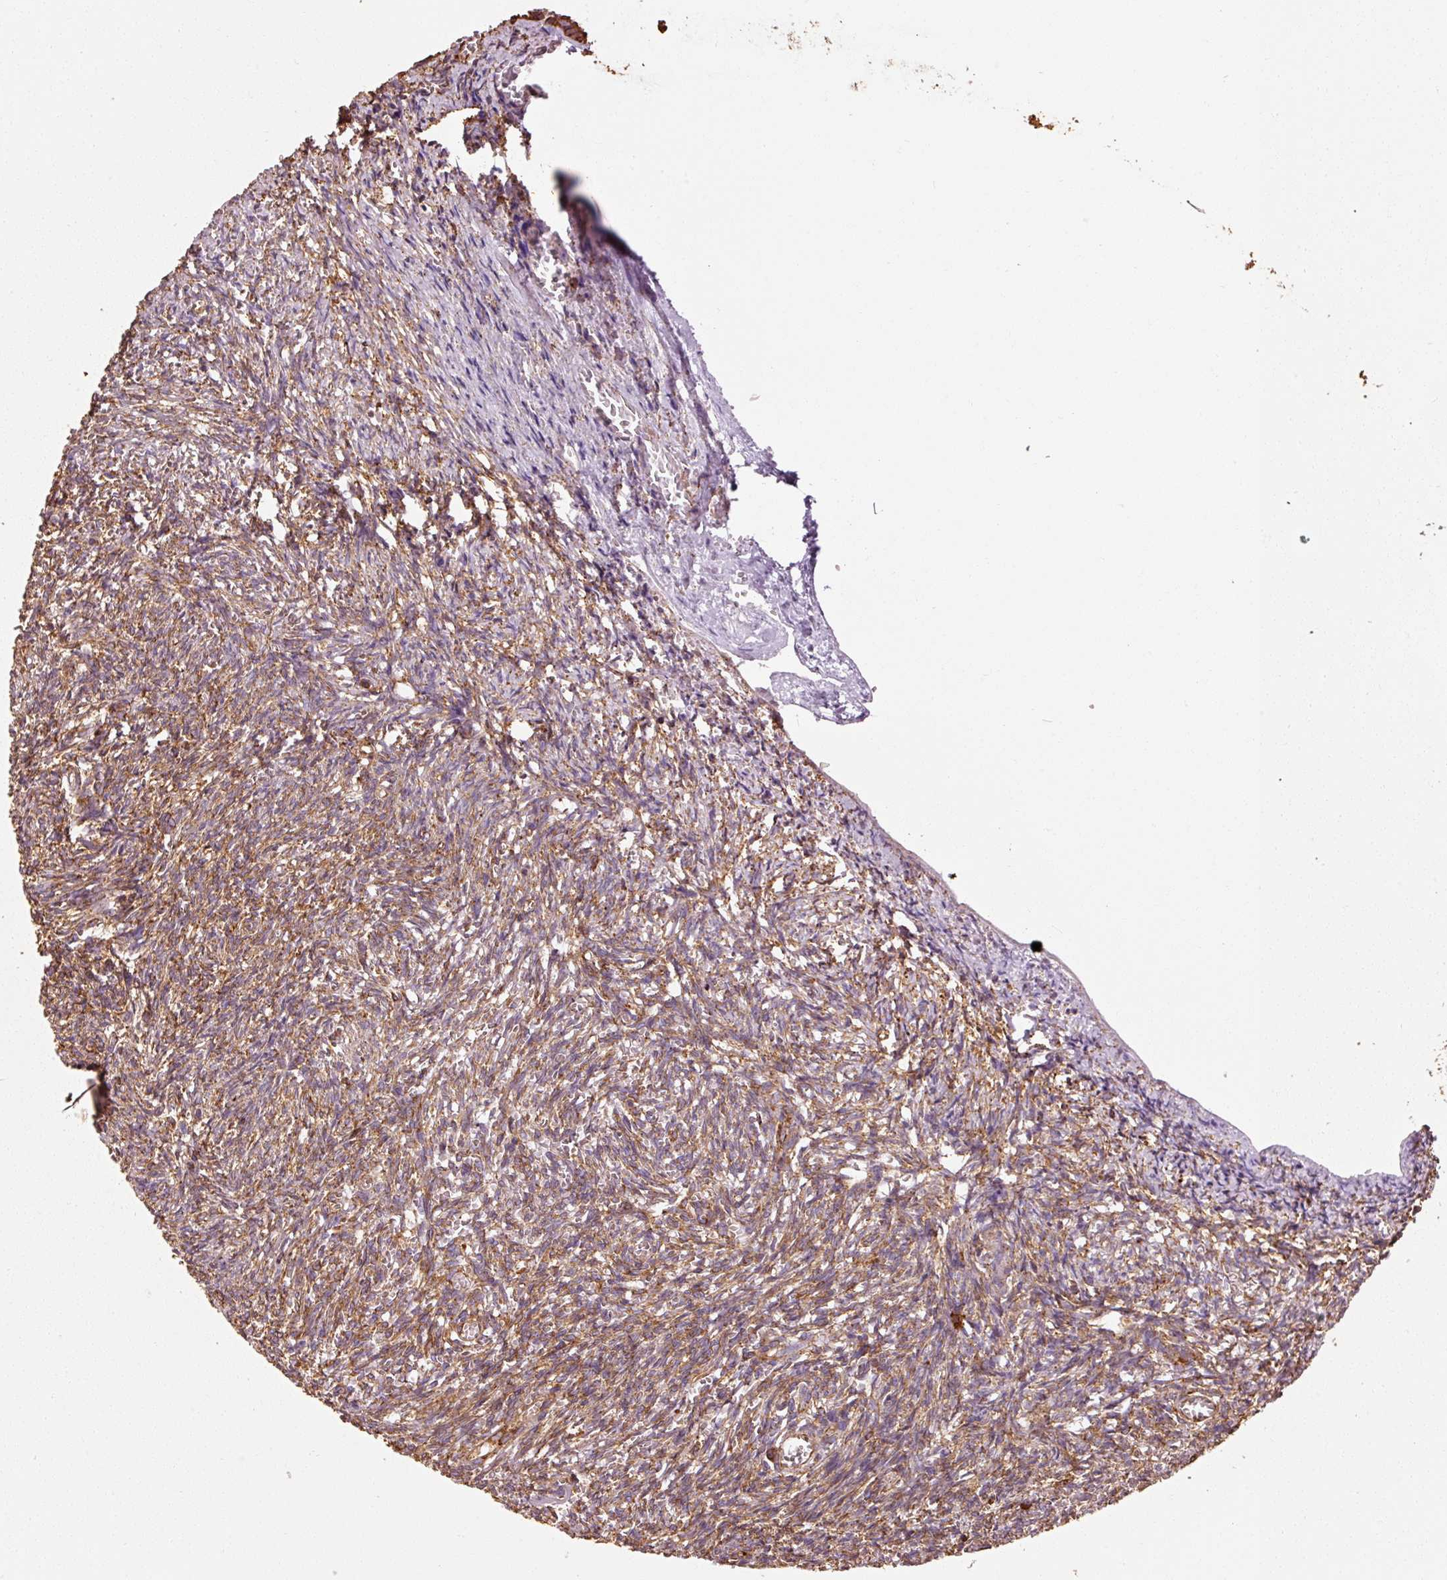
{"staining": {"intensity": "strong", "quantity": ">75%", "location": "cytoplasmic/membranous"}, "tissue": "ovary", "cell_type": "Follicle cells", "image_type": "normal", "snomed": [{"axis": "morphology", "description": "Normal tissue, NOS"}, {"axis": "topography", "description": "Ovary"}], "caption": "Follicle cells reveal high levels of strong cytoplasmic/membranous positivity in about >75% of cells in normal ovary. Nuclei are stained in blue.", "gene": "ENSG00000256500", "patient": {"sex": "female", "age": 67}}